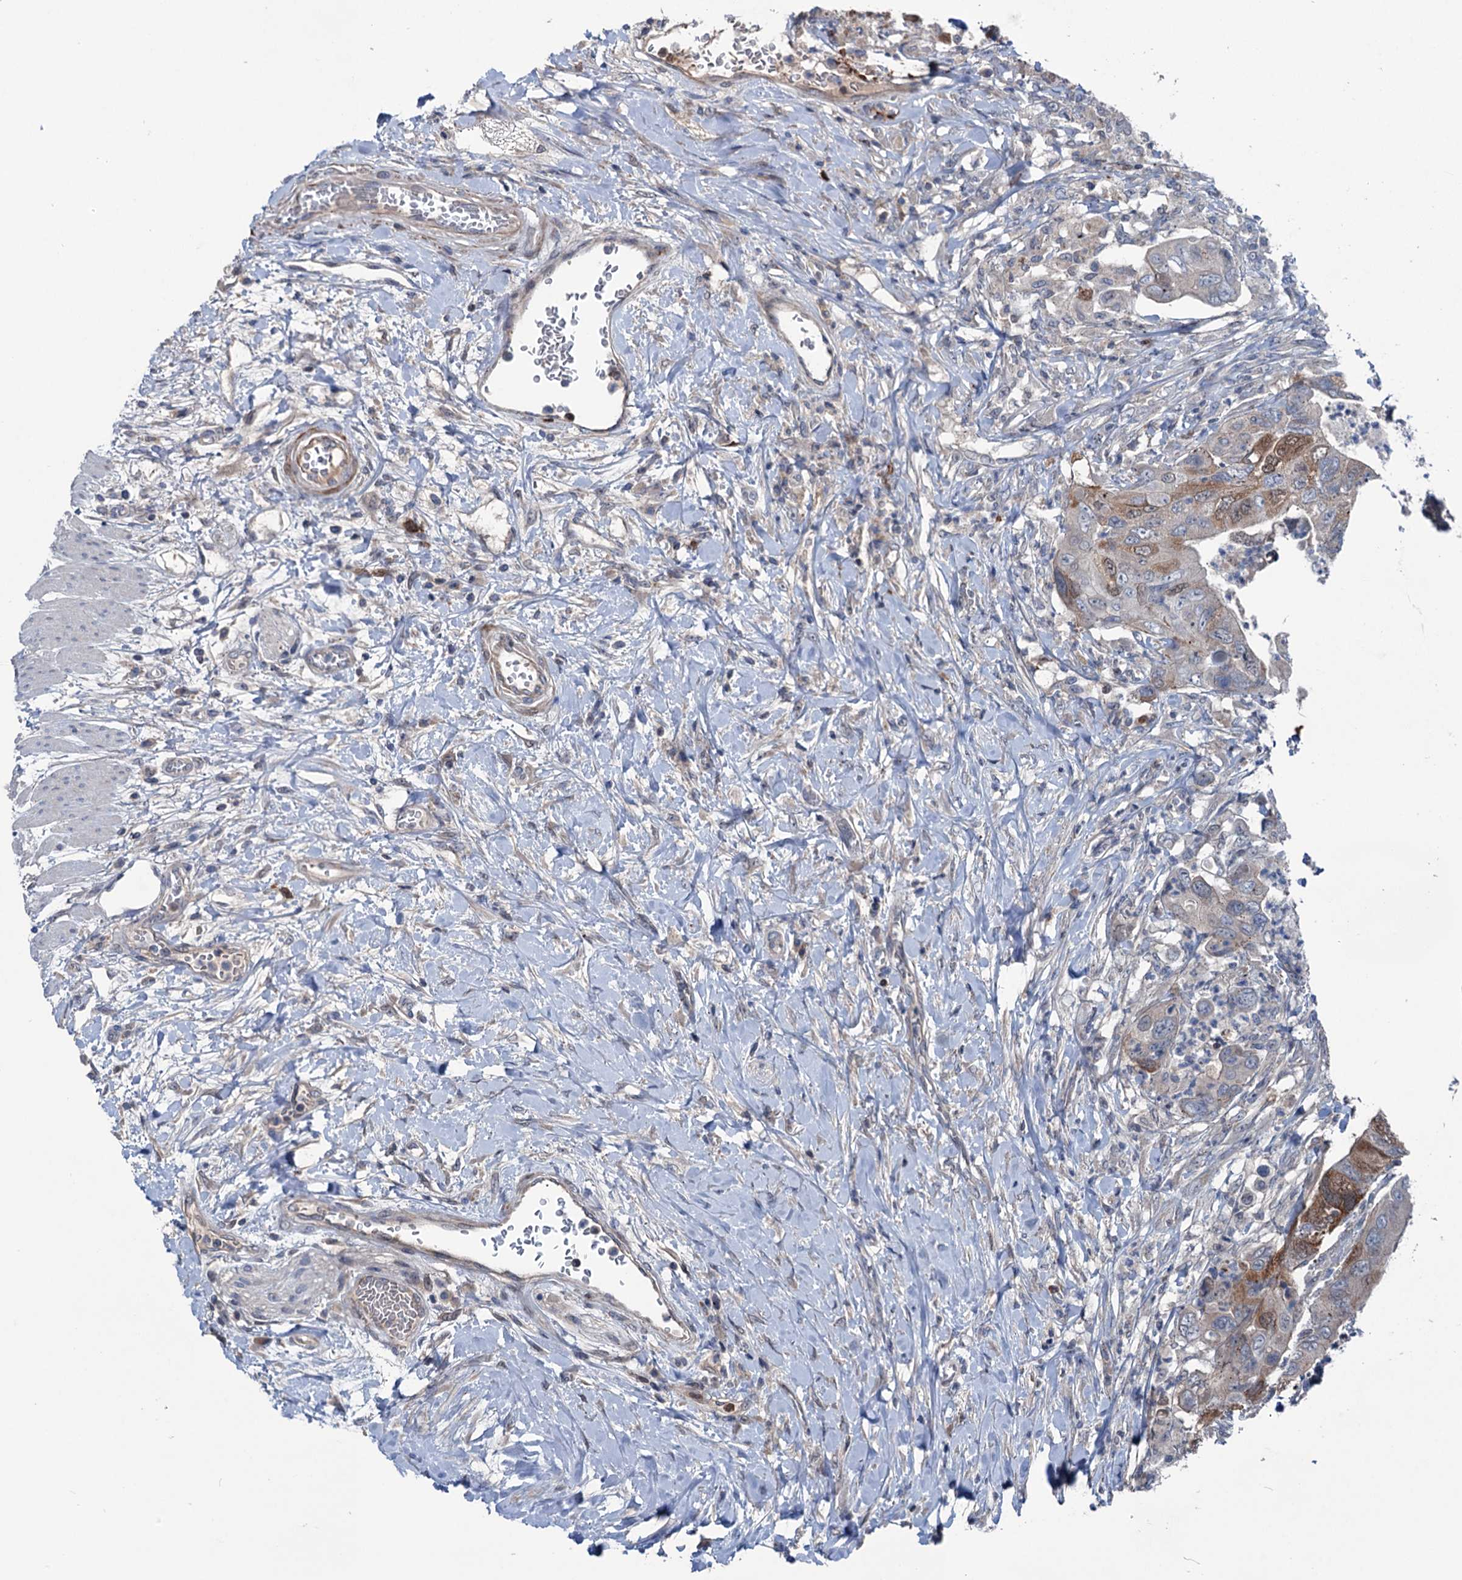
{"staining": {"intensity": "moderate", "quantity": "25%-75%", "location": "cytoplasmic/membranous"}, "tissue": "colorectal cancer", "cell_type": "Tumor cells", "image_type": "cancer", "snomed": [{"axis": "morphology", "description": "Adenocarcinoma, NOS"}, {"axis": "topography", "description": "Rectum"}], "caption": "The image demonstrates a brown stain indicating the presence of a protein in the cytoplasmic/membranous of tumor cells in colorectal adenocarcinoma.", "gene": "NCAPD2", "patient": {"sex": "male", "age": 63}}